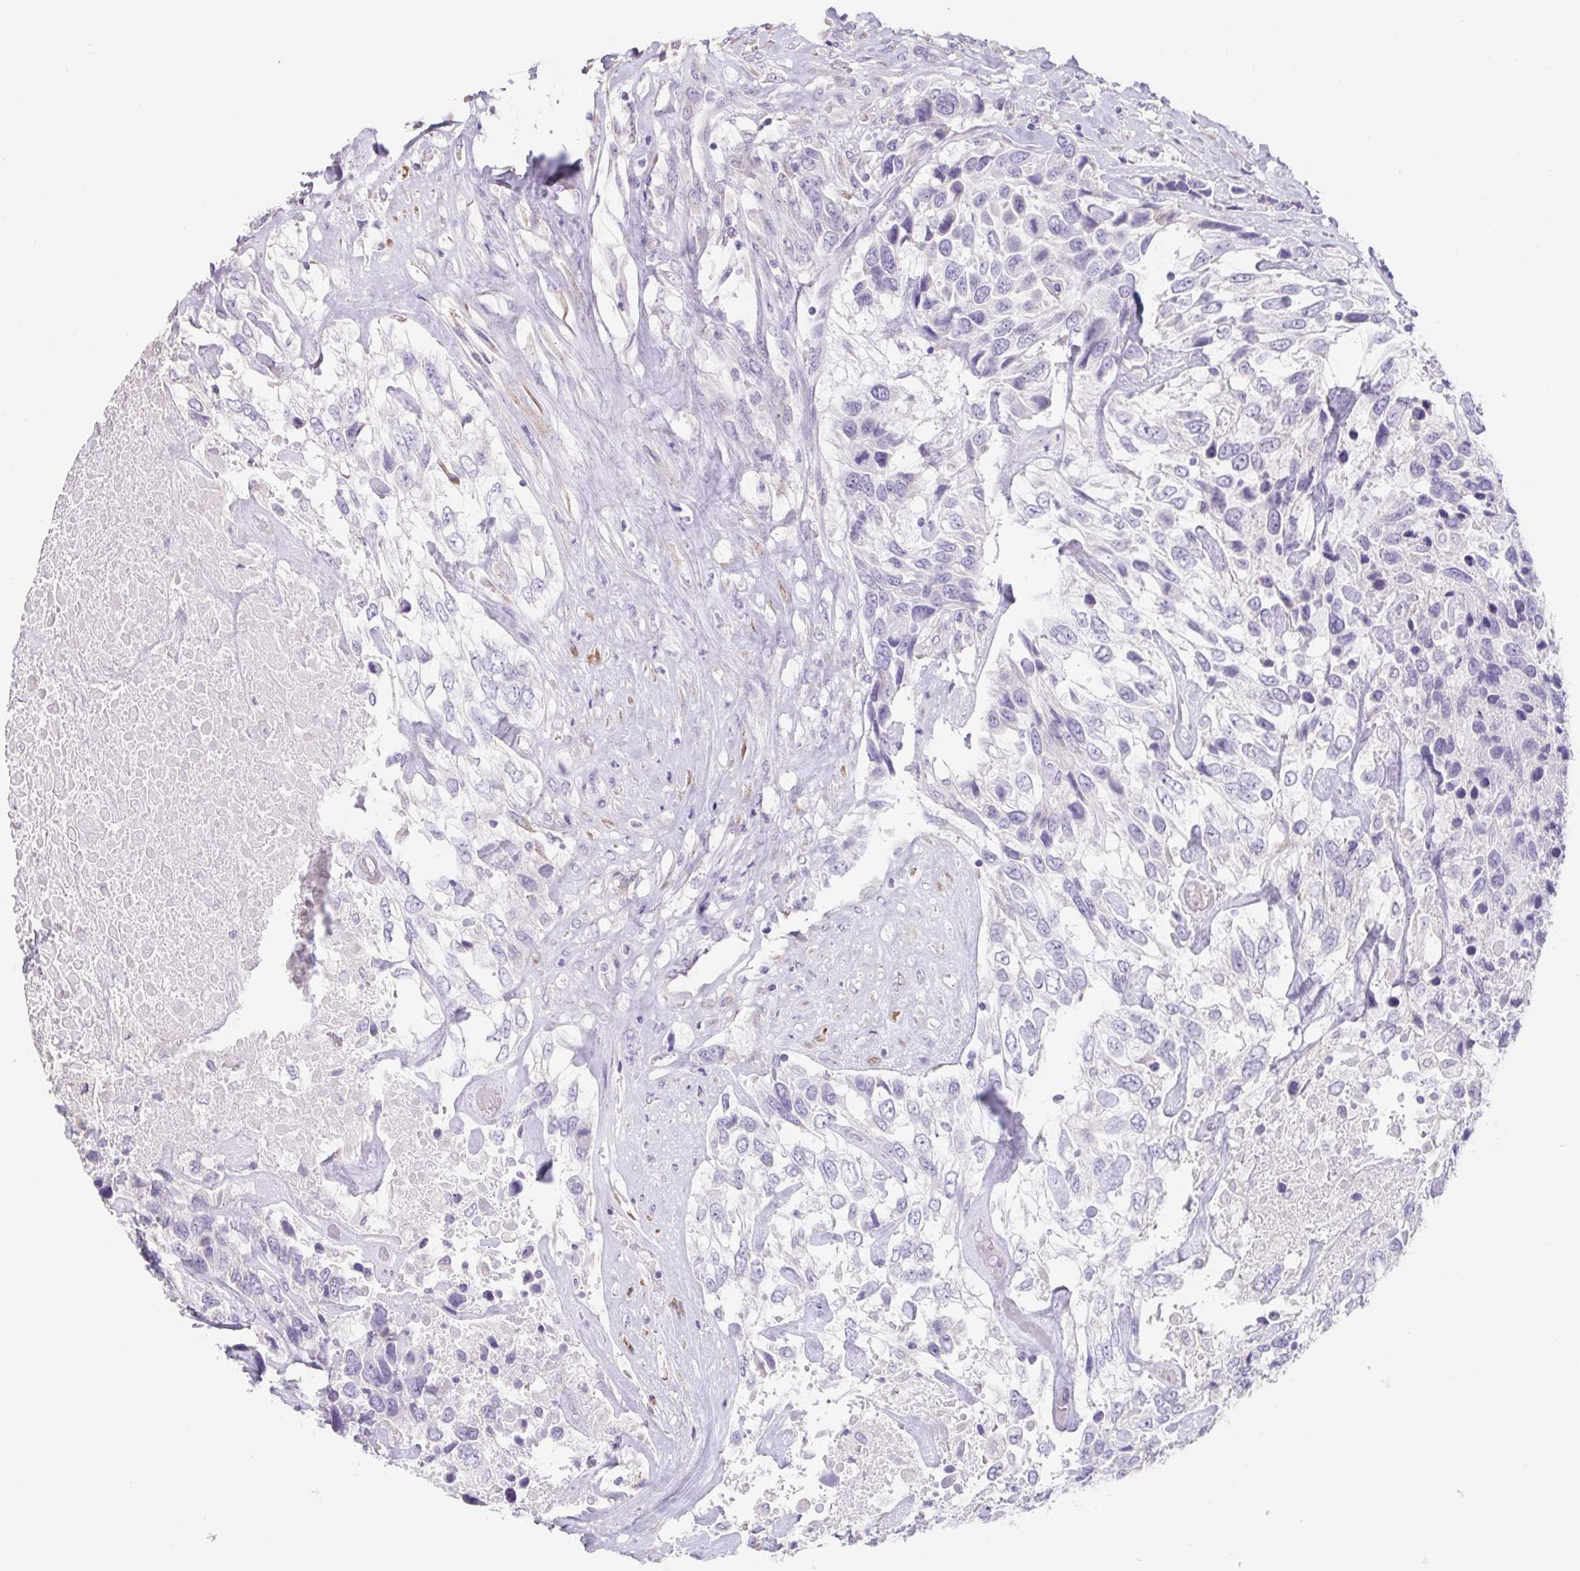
{"staining": {"intensity": "negative", "quantity": "none", "location": "none"}, "tissue": "urothelial cancer", "cell_type": "Tumor cells", "image_type": "cancer", "snomed": [{"axis": "morphology", "description": "Urothelial carcinoma, High grade"}, {"axis": "topography", "description": "Urinary bladder"}], "caption": "Immunohistochemistry photomicrograph of neoplastic tissue: urothelial cancer stained with DAB (3,3'-diaminobenzidine) displays no significant protein positivity in tumor cells.", "gene": "HDGFL1", "patient": {"sex": "female", "age": 70}}